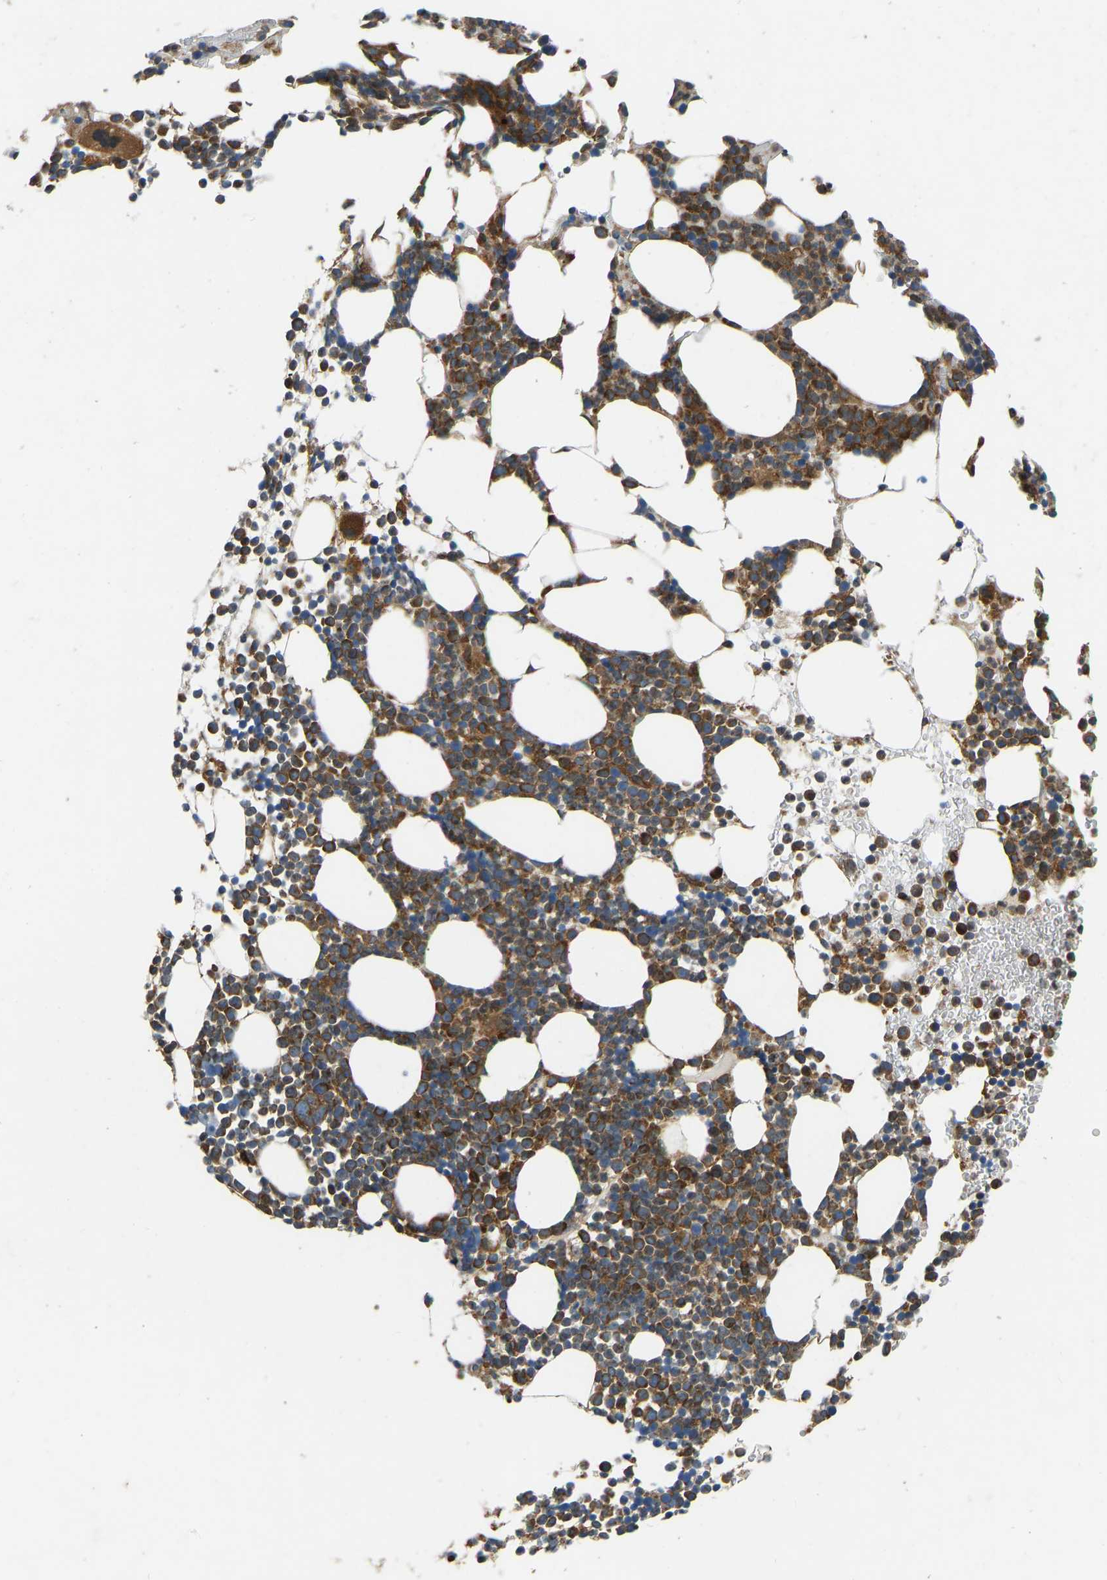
{"staining": {"intensity": "moderate", "quantity": "25%-75%", "location": "cytoplasmic/membranous"}, "tissue": "bone marrow", "cell_type": "Hematopoietic cells", "image_type": "normal", "snomed": [{"axis": "morphology", "description": "Normal tissue, NOS"}, {"axis": "morphology", "description": "Inflammation, NOS"}, {"axis": "topography", "description": "Bone marrow"}], "caption": "Immunohistochemistry (IHC) histopathology image of benign human bone marrow stained for a protein (brown), which shows medium levels of moderate cytoplasmic/membranous positivity in about 25%-75% of hematopoietic cells.", "gene": "OS9", "patient": {"sex": "female", "age": 67}}